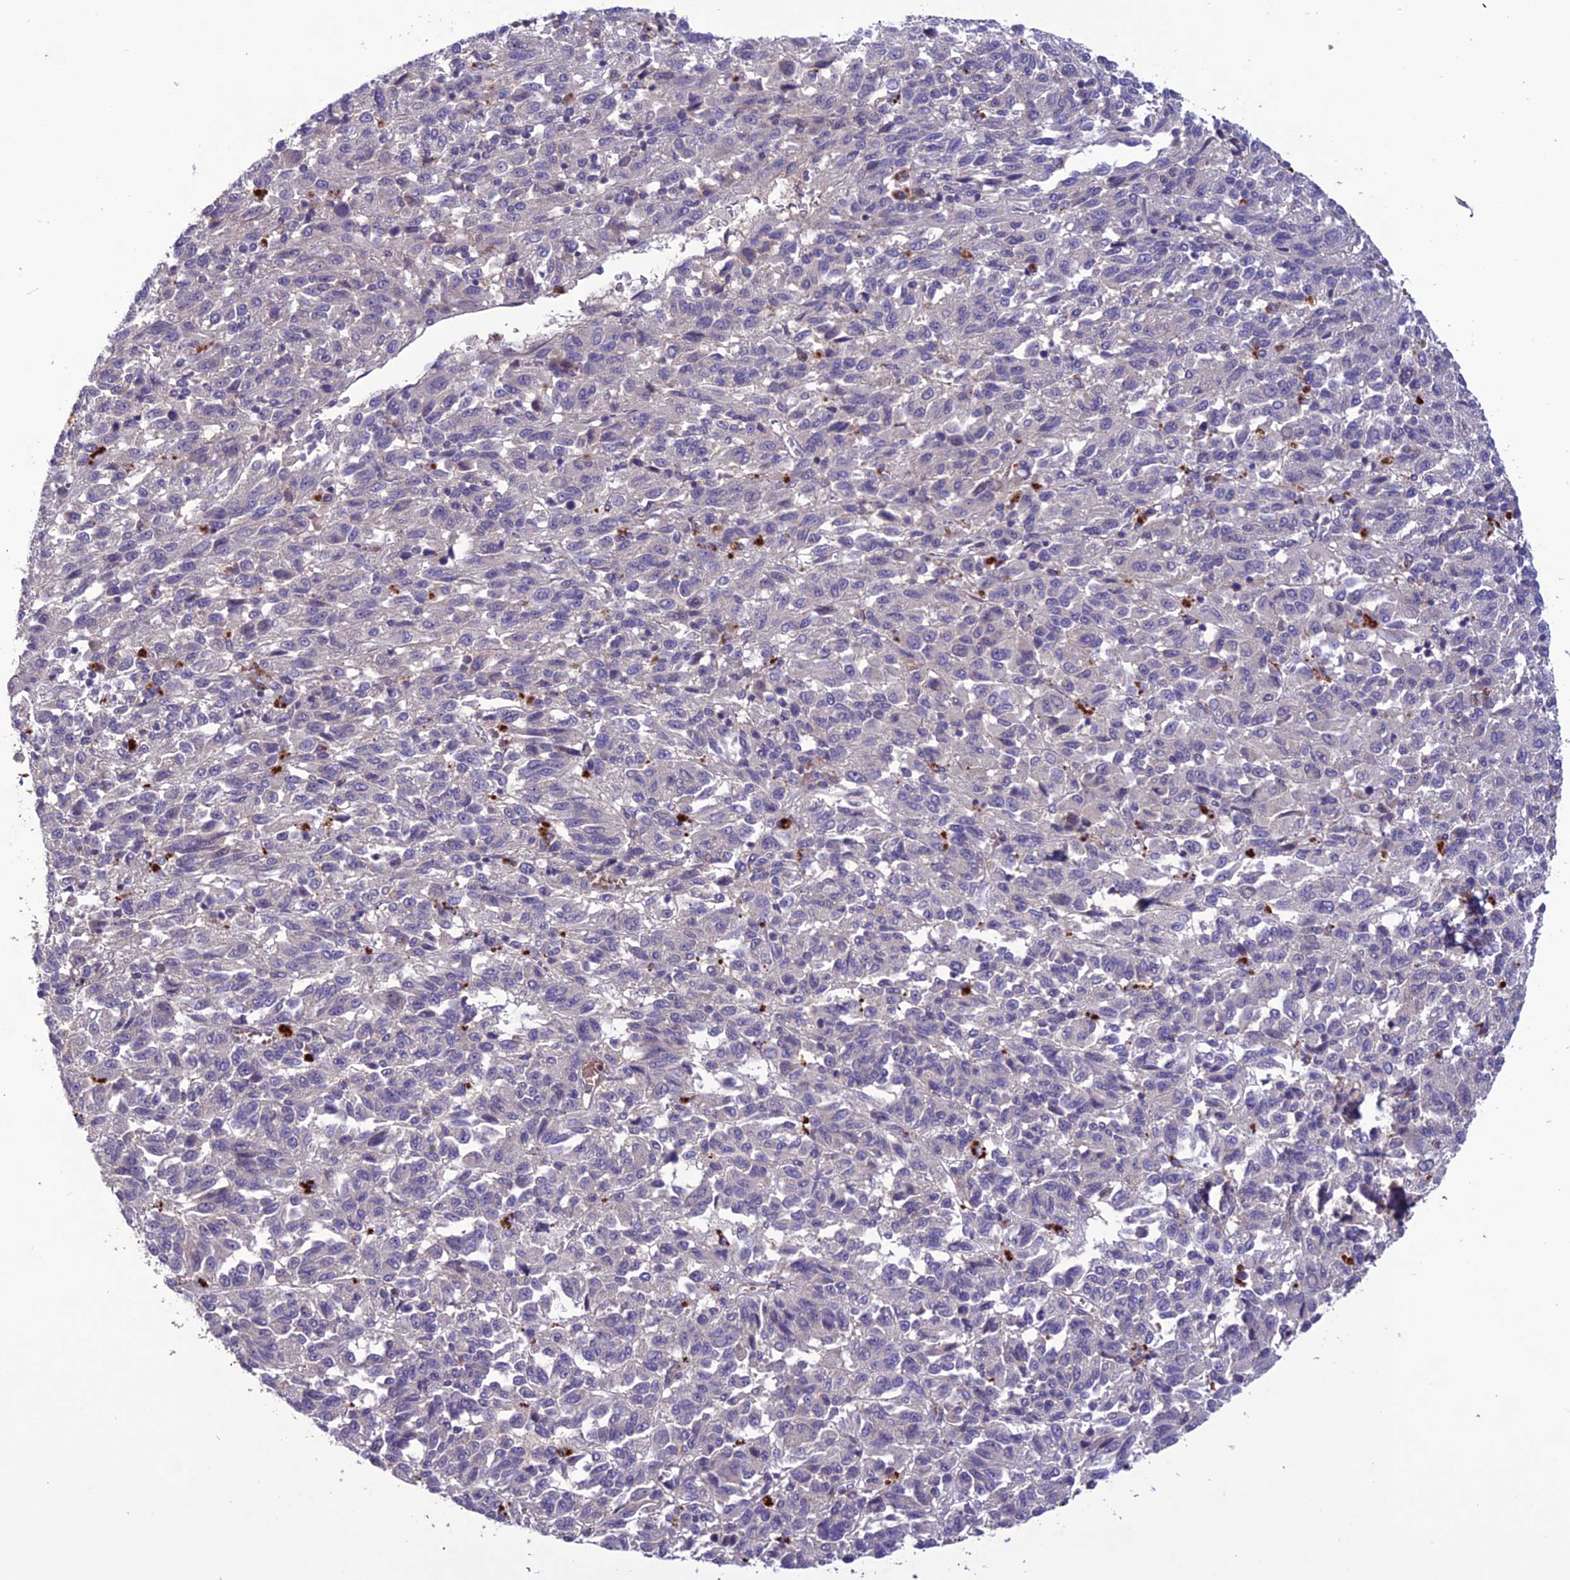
{"staining": {"intensity": "negative", "quantity": "none", "location": "none"}, "tissue": "melanoma", "cell_type": "Tumor cells", "image_type": "cancer", "snomed": [{"axis": "morphology", "description": "Malignant melanoma, Metastatic site"}, {"axis": "topography", "description": "Lung"}], "caption": "Tumor cells are negative for brown protein staining in malignant melanoma (metastatic site).", "gene": "C2orf76", "patient": {"sex": "male", "age": 64}}